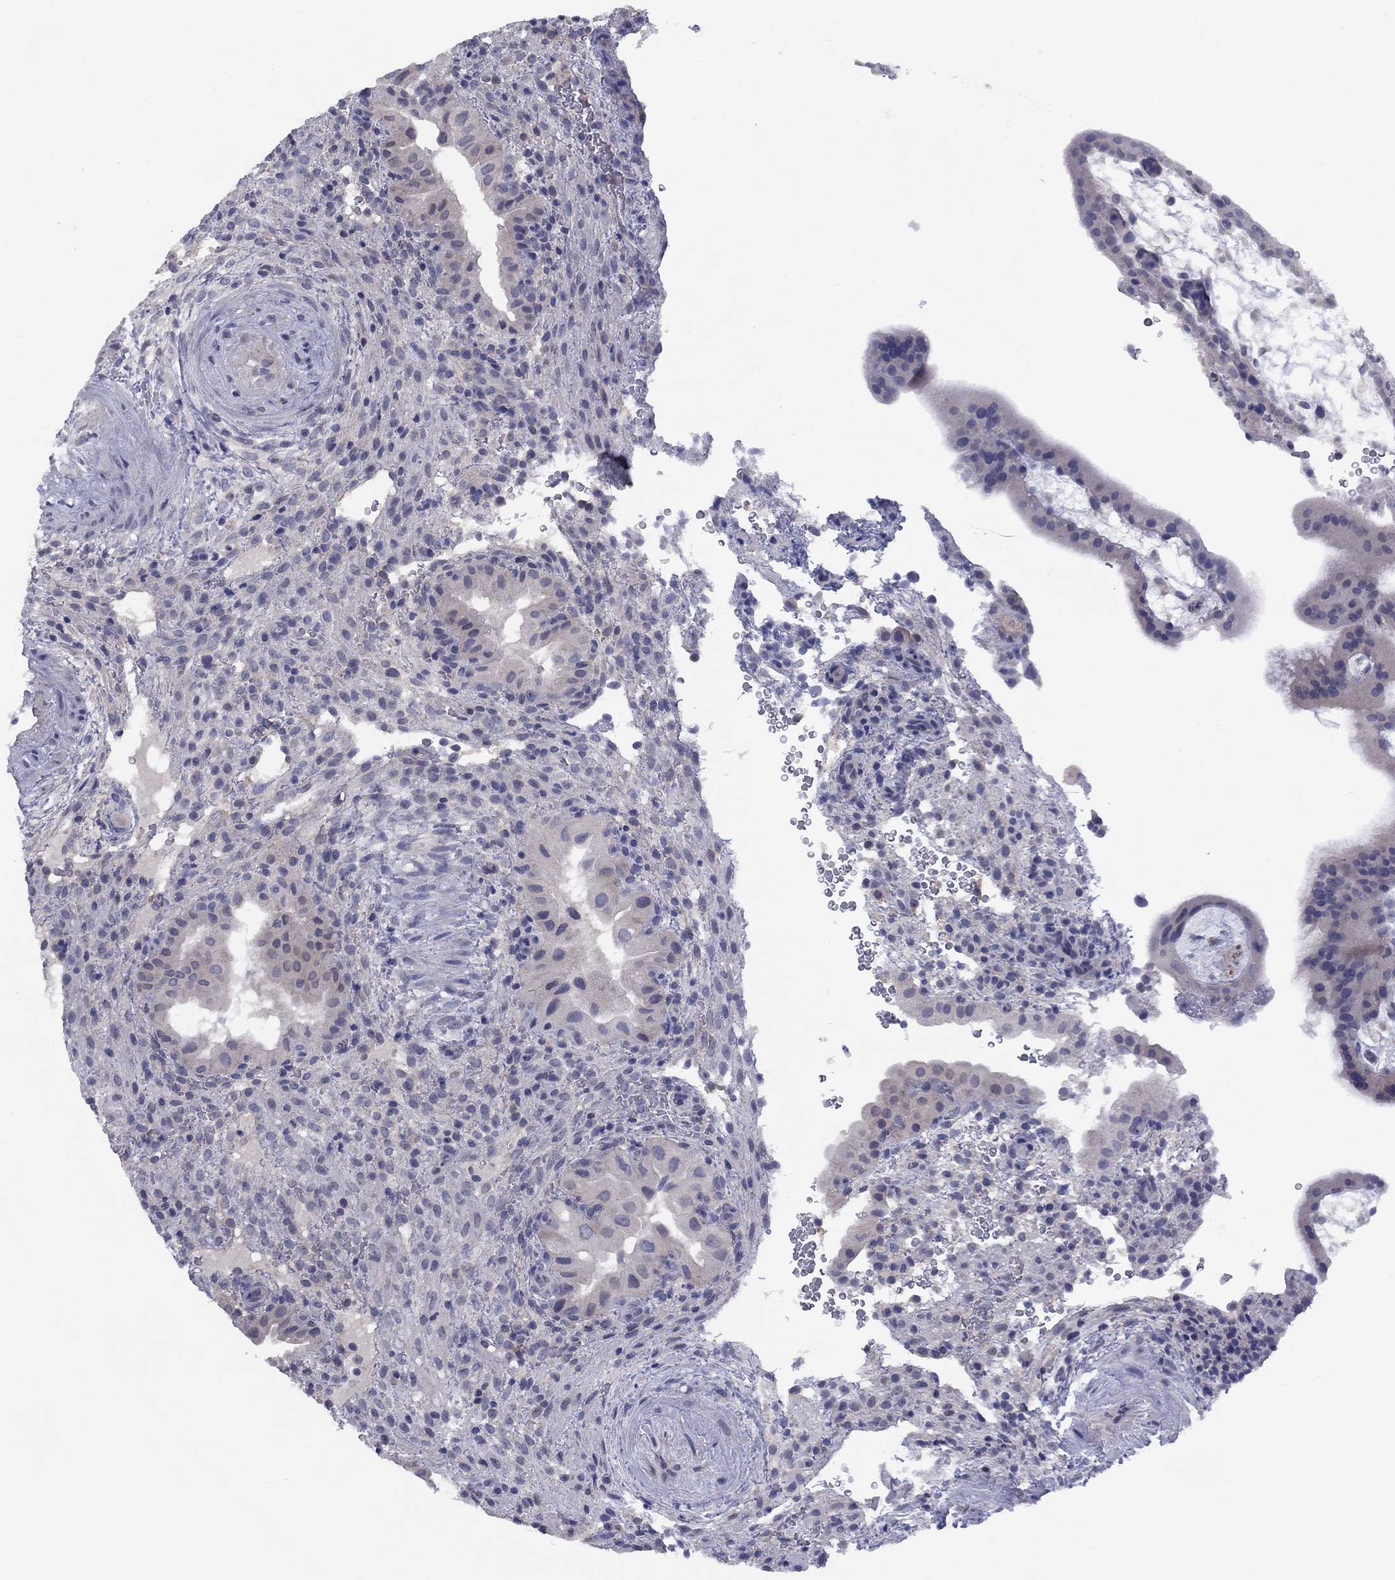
{"staining": {"intensity": "negative", "quantity": "none", "location": "none"}, "tissue": "placenta", "cell_type": "Decidual cells", "image_type": "normal", "snomed": [{"axis": "morphology", "description": "Normal tissue, NOS"}, {"axis": "topography", "description": "Placenta"}], "caption": "Decidual cells are negative for protein expression in unremarkable human placenta. (Brightfield microscopy of DAB (3,3'-diaminobenzidine) immunohistochemistry (IHC) at high magnification).", "gene": "CYP2B6", "patient": {"sex": "female", "age": 19}}